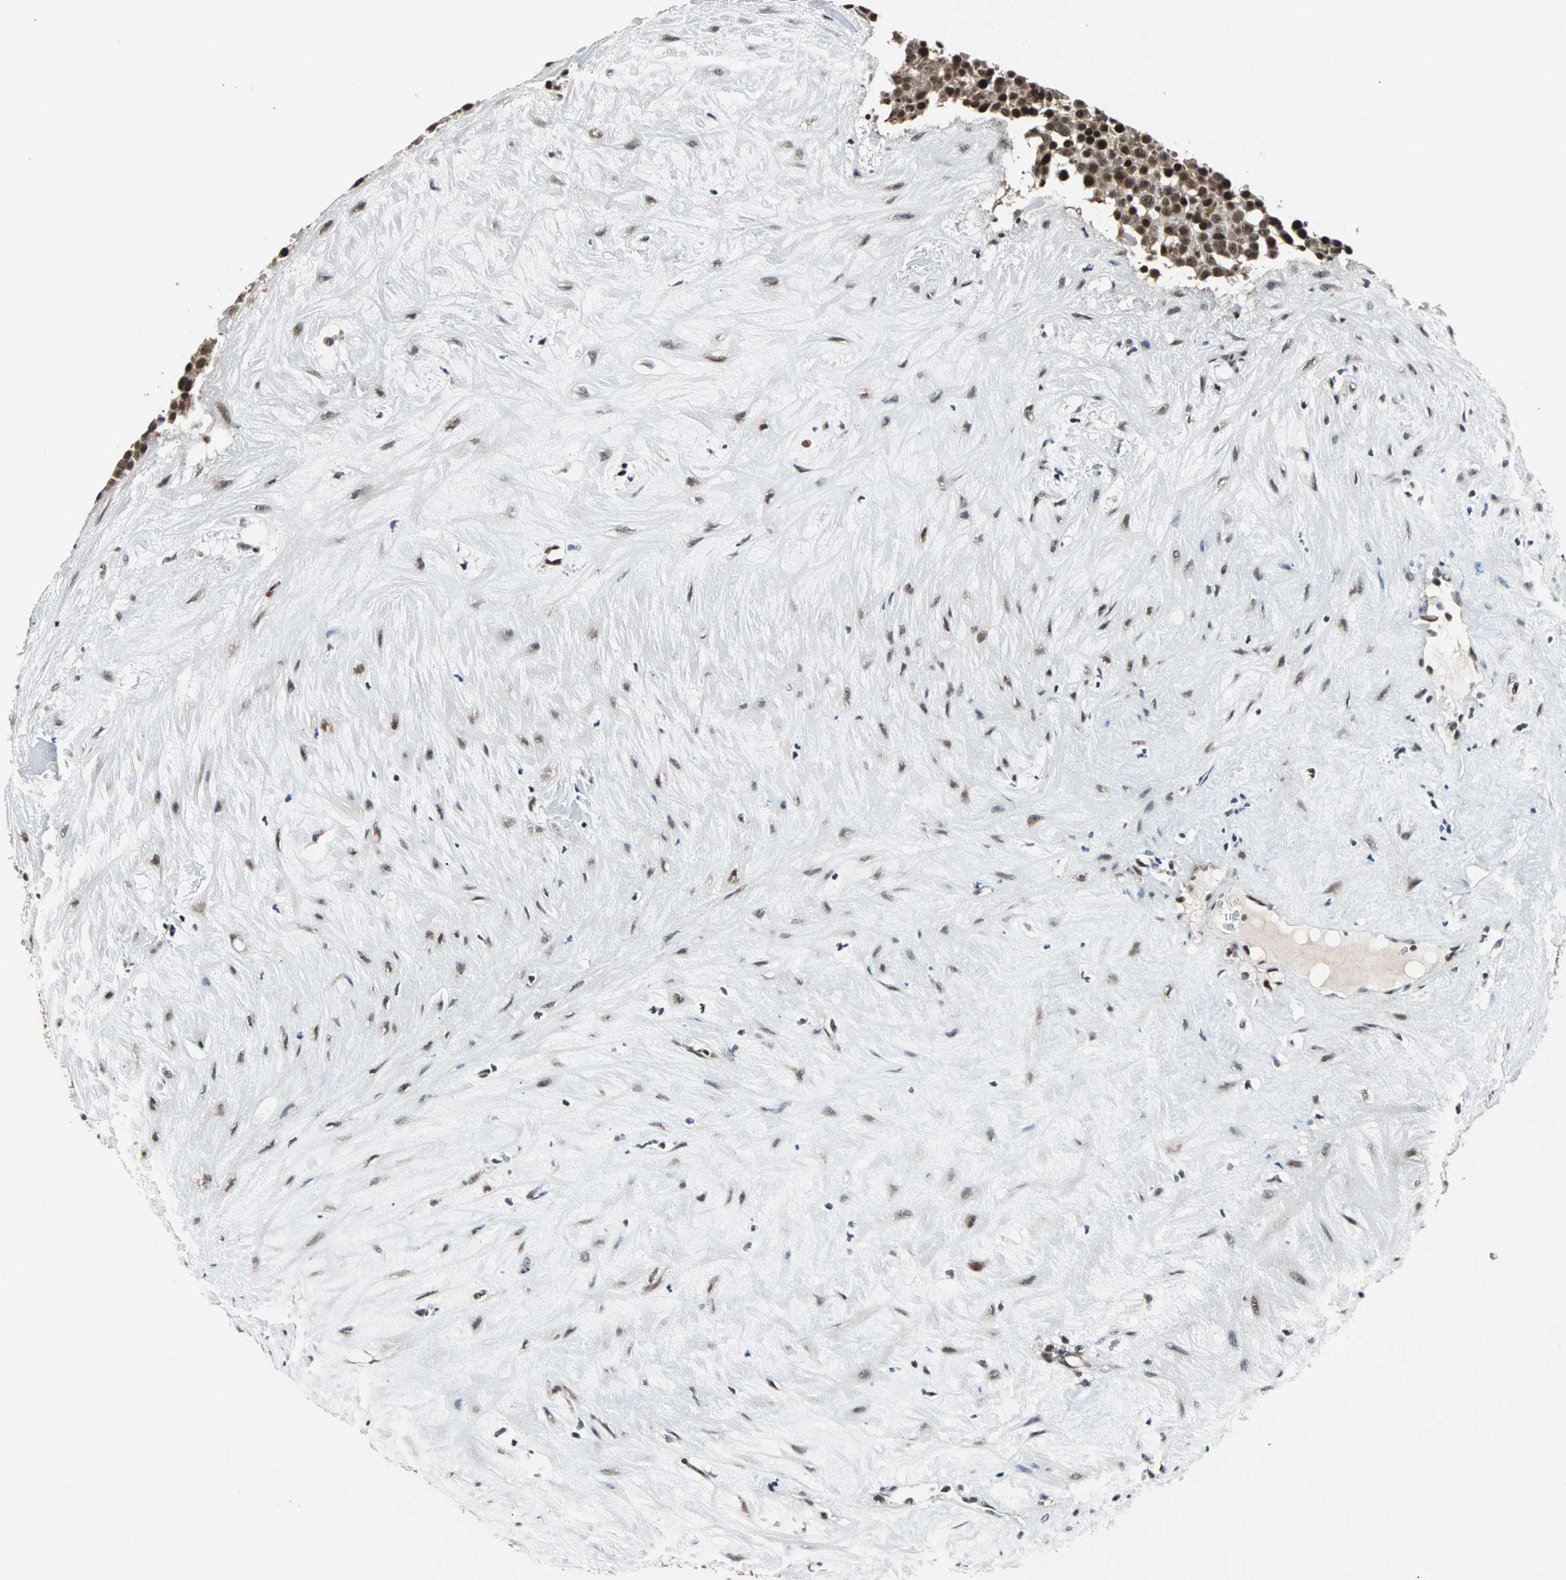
{"staining": {"intensity": "strong", "quantity": ">75%", "location": "nuclear"}, "tissue": "testis cancer", "cell_type": "Tumor cells", "image_type": "cancer", "snomed": [{"axis": "morphology", "description": "Seminoma, NOS"}, {"axis": "topography", "description": "Testis"}], "caption": "The photomicrograph reveals staining of testis seminoma, revealing strong nuclear protein expression (brown color) within tumor cells.", "gene": "USP28", "patient": {"sex": "male", "age": 71}}